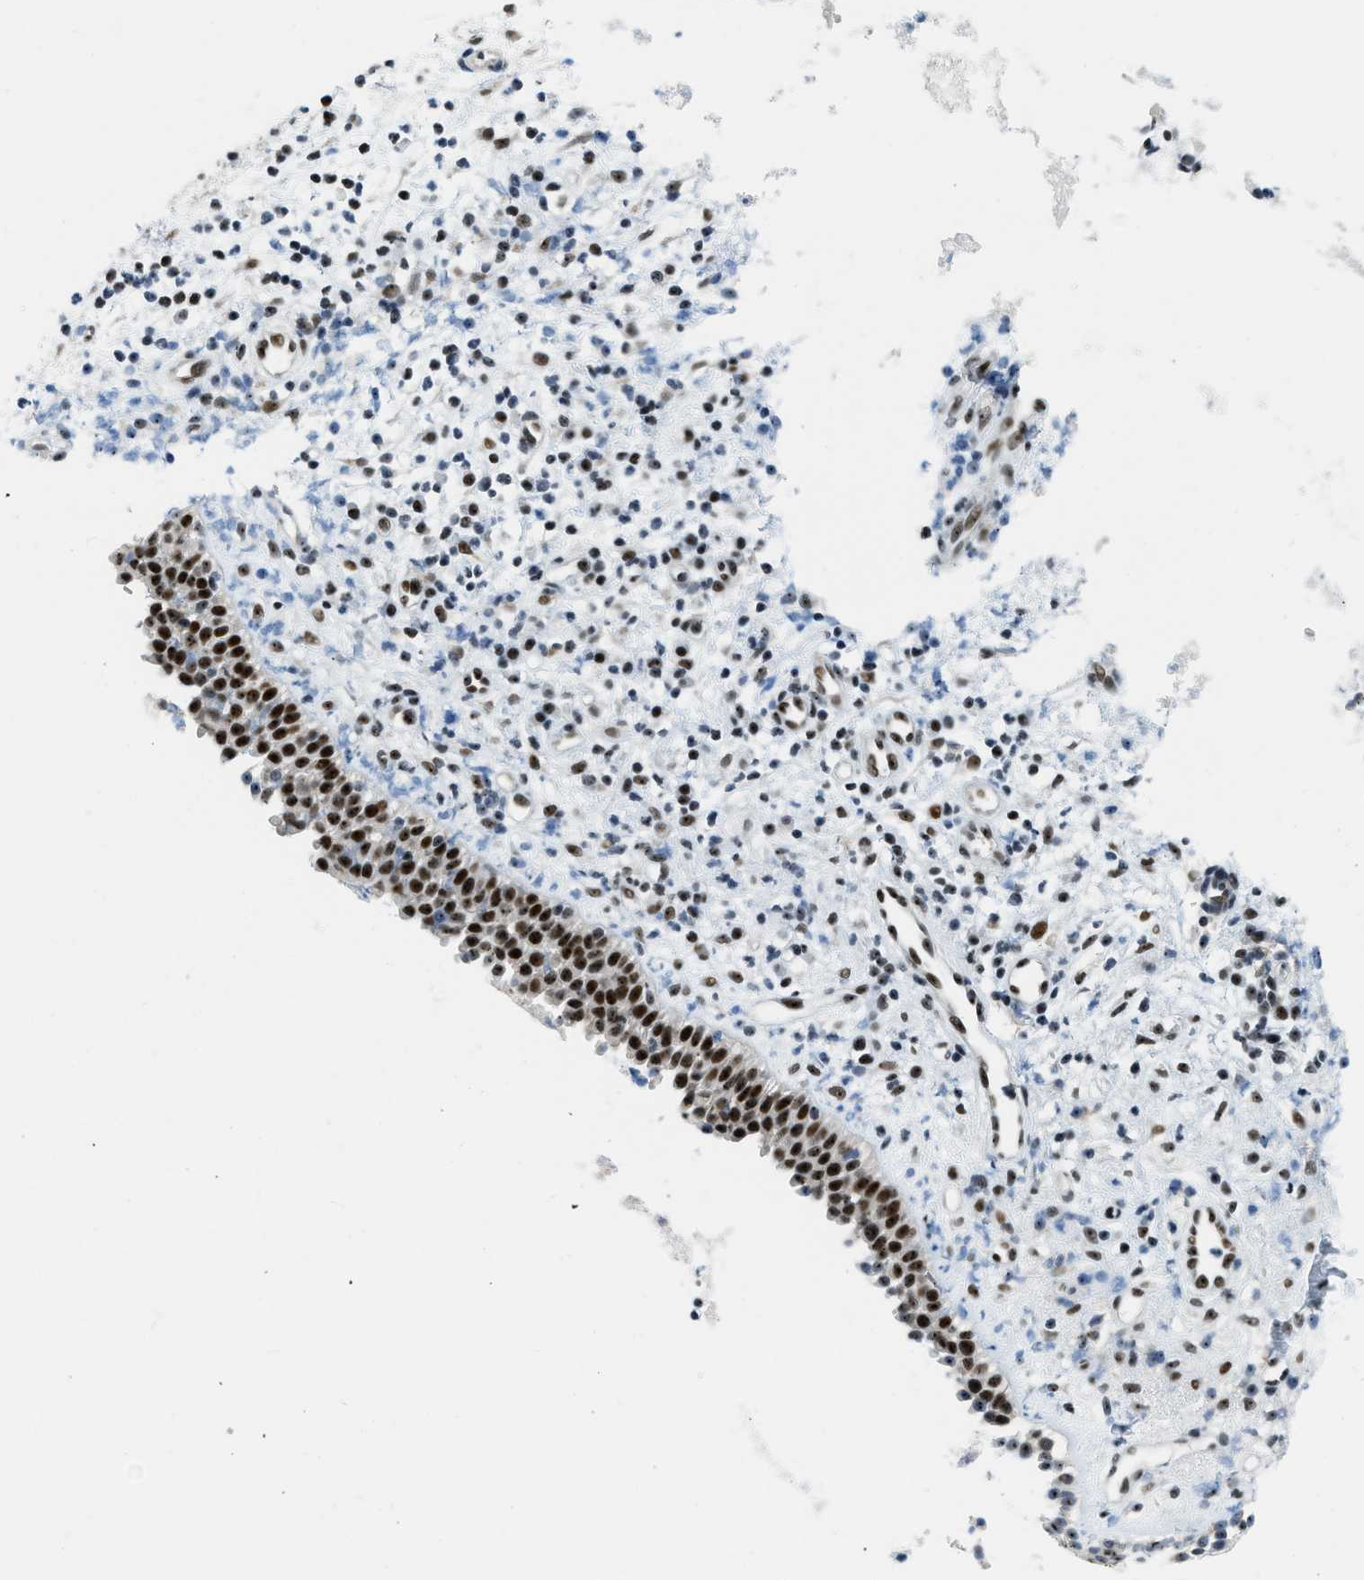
{"staining": {"intensity": "strong", "quantity": ">75%", "location": "nuclear"}, "tissue": "nasopharynx", "cell_type": "Respiratory epithelial cells", "image_type": "normal", "snomed": [{"axis": "morphology", "description": "Normal tissue, NOS"}, {"axis": "topography", "description": "Nasopharynx"}], "caption": "Immunohistochemical staining of normal human nasopharynx shows >75% levels of strong nuclear protein expression in approximately >75% of respiratory epithelial cells. (Brightfield microscopy of DAB IHC at high magnification).", "gene": "URB1", "patient": {"sex": "male", "age": 21}}